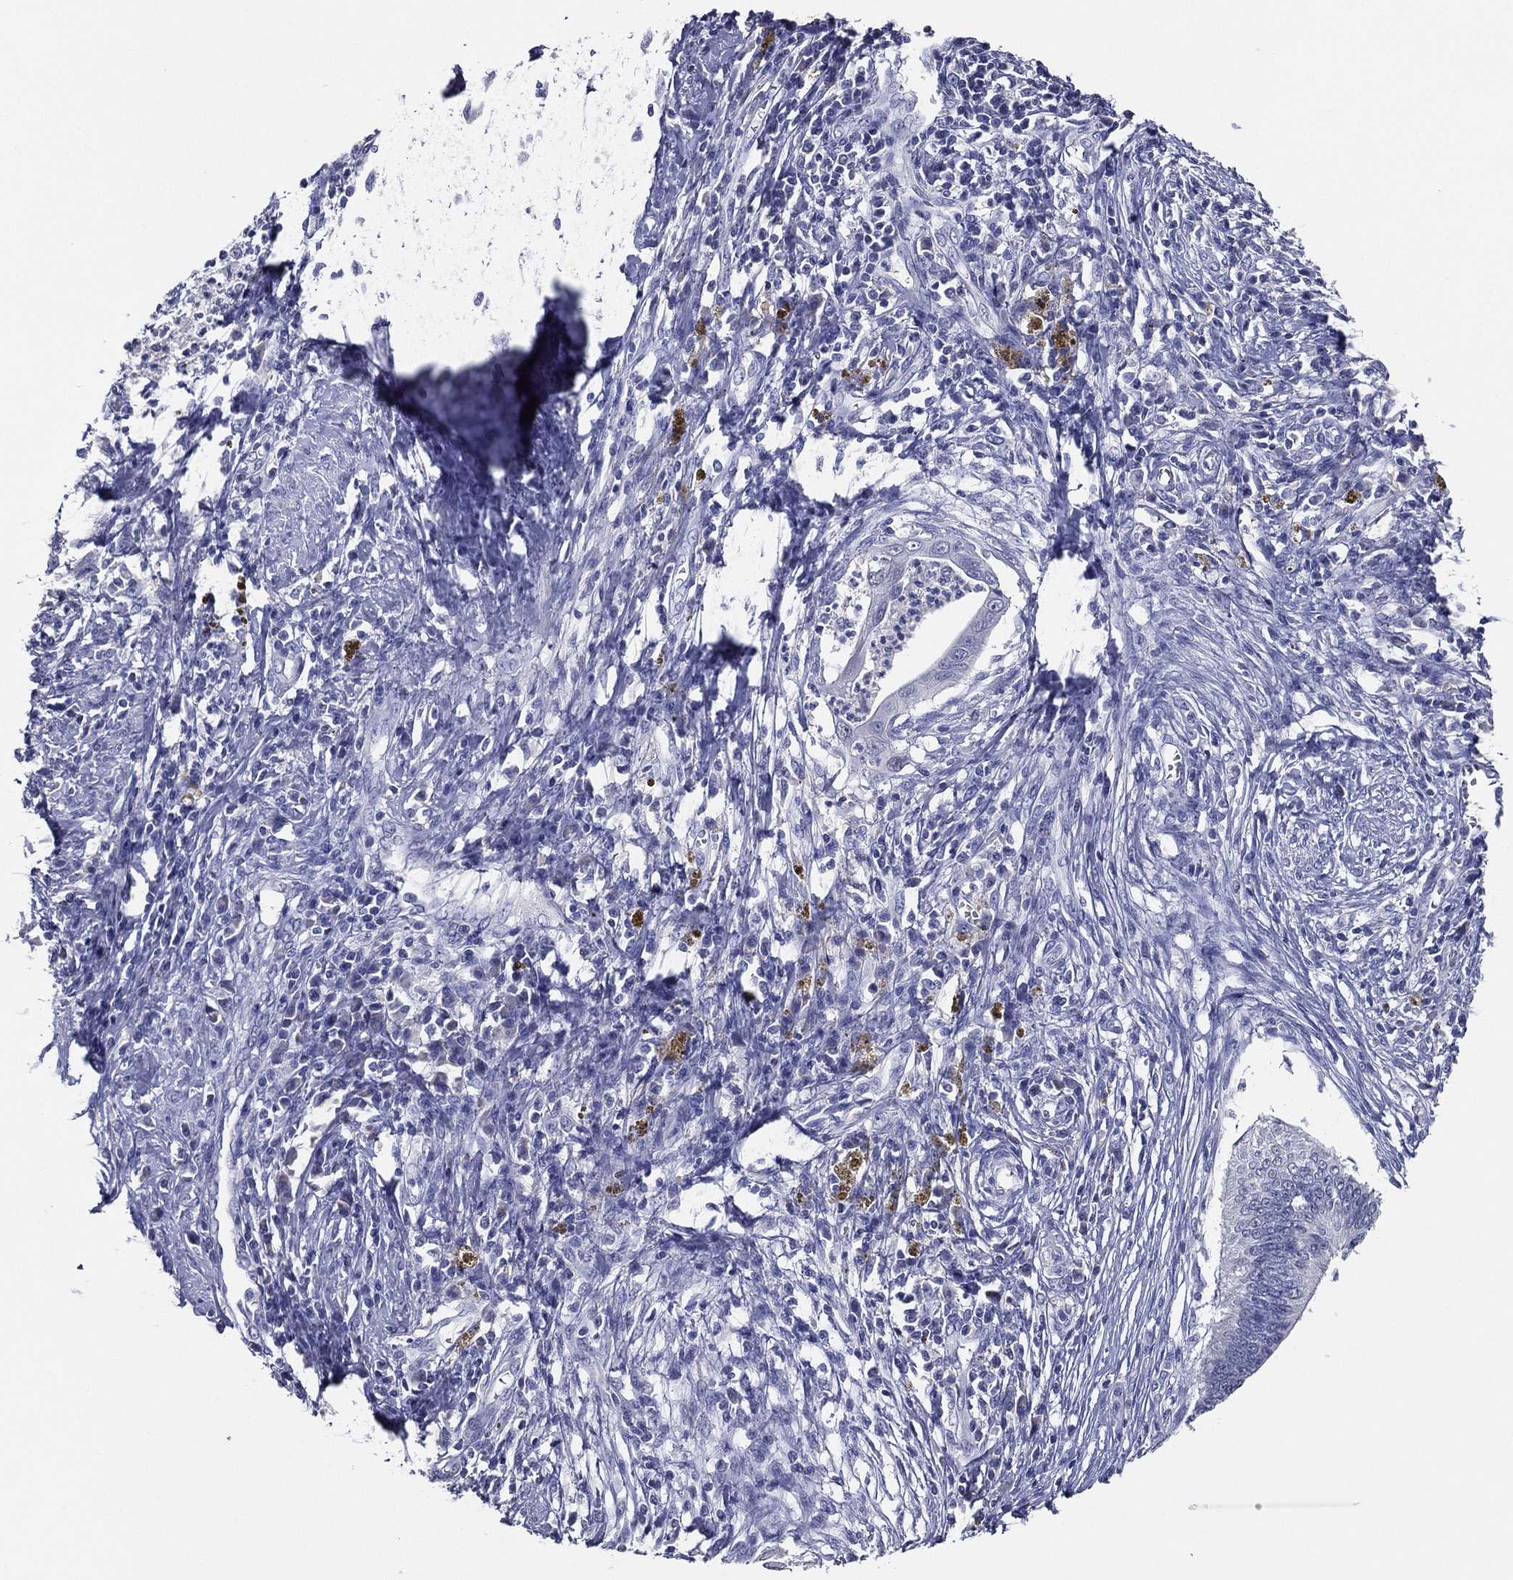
{"staining": {"intensity": "negative", "quantity": "none", "location": "none"}, "tissue": "cervical cancer", "cell_type": "Tumor cells", "image_type": "cancer", "snomed": [{"axis": "morphology", "description": "Adenocarcinoma, NOS"}, {"axis": "topography", "description": "Cervix"}], "caption": "Immunohistochemical staining of cervical cancer demonstrates no significant expression in tumor cells.", "gene": "TFAP2A", "patient": {"sex": "female", "age": 42}}